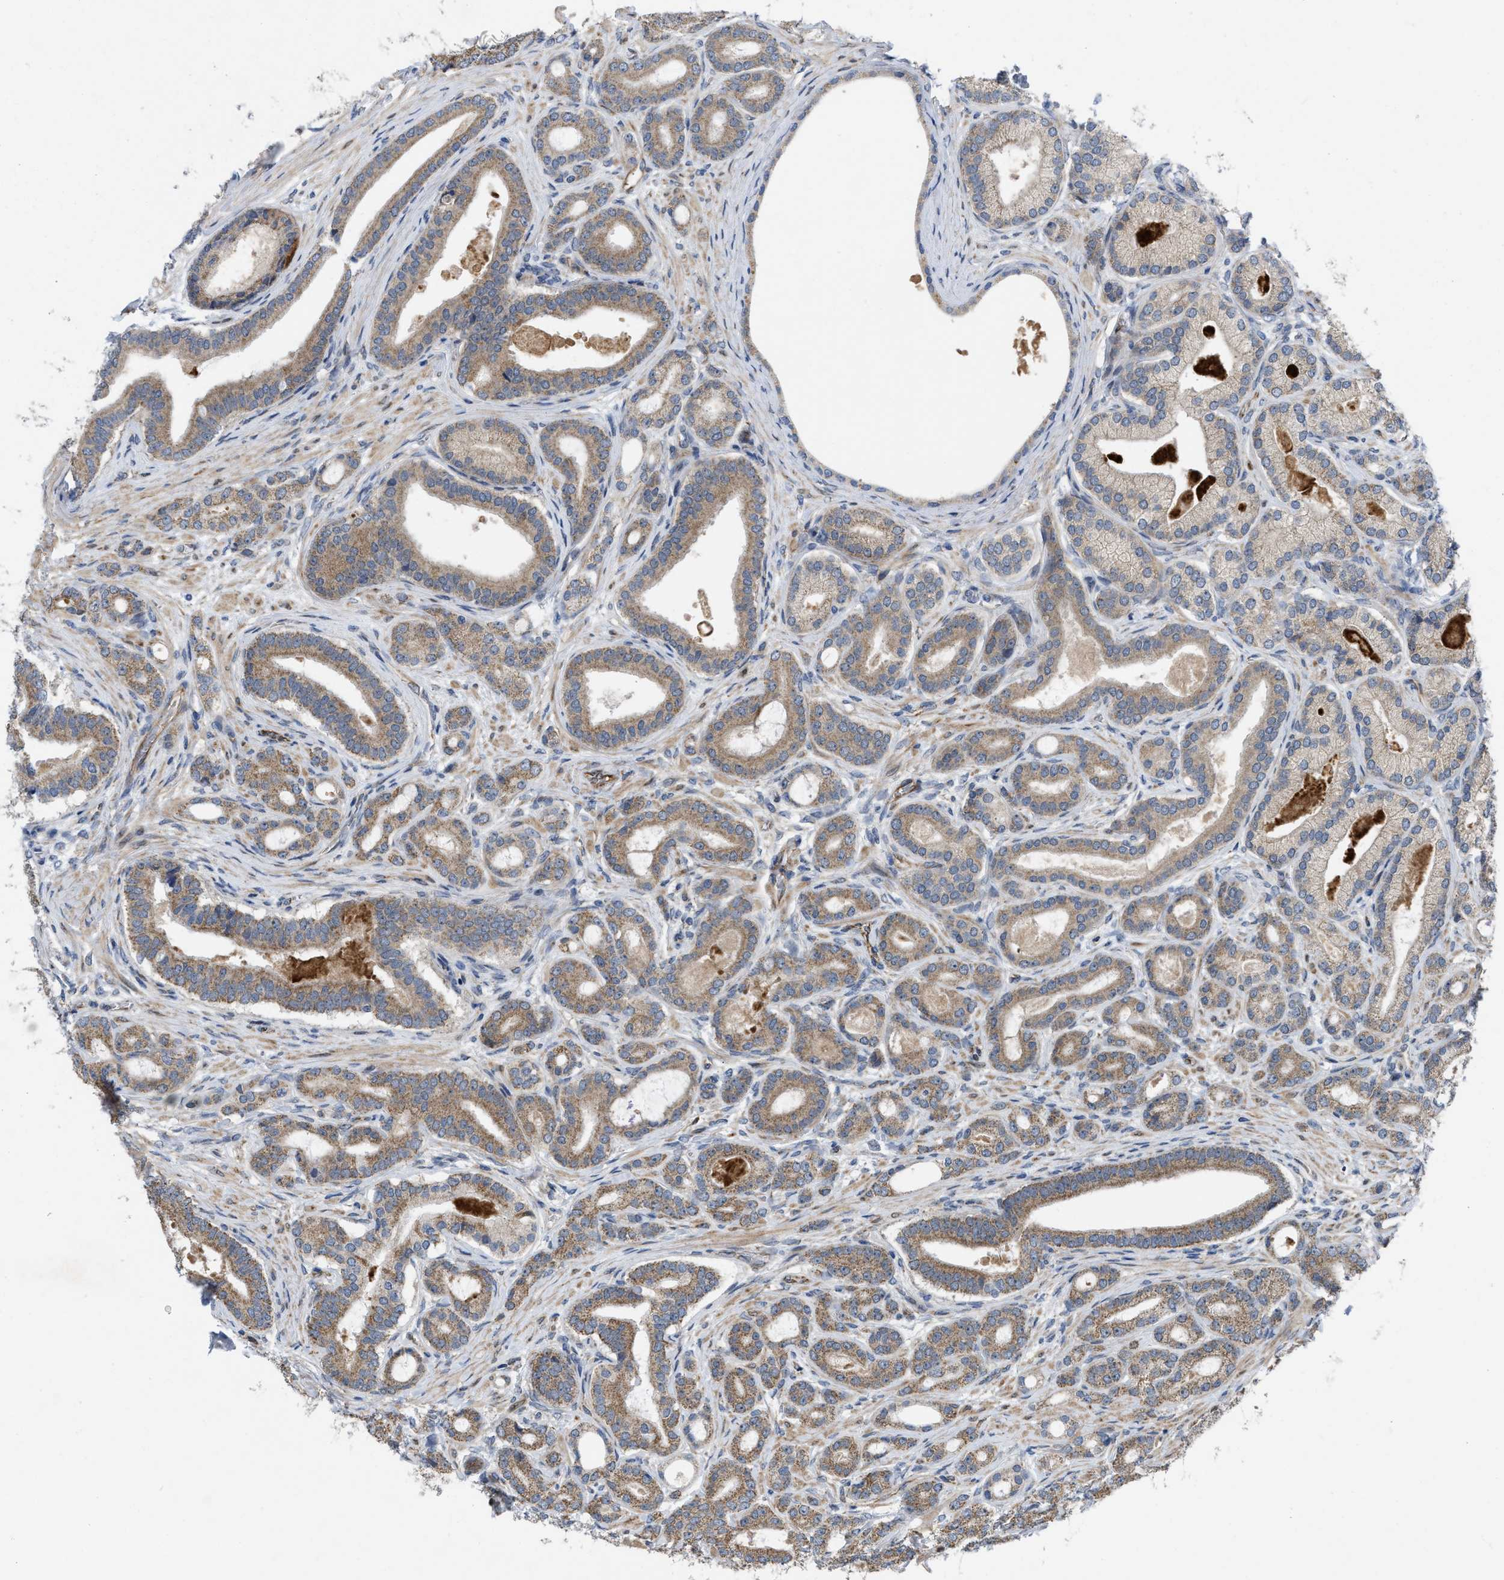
{"staining": {"intensity": "moderate", "quantity": ">75%", "location": "cytoplasmic/membranous"}, "tissue": "prostate cancer", "cell_type": "Tumor cells", "image_type": "cancer", "snomed": [{"axis": "morphology", "description": "Adenocarcinoma, High grade"}, {"axis": "topography", "description": "Prostate"}], "caption": "Immunohistochemistry of adenocarcinoma (high-grade) (prostate) exhibits medium levels of moderate cytoplasmic/membranous positivity in about >75% of tumor cells. (IHC, brightfield microscopy, high magnification).", "gene": "EOGT", "patient": {"sex": "male", "age": 60}}